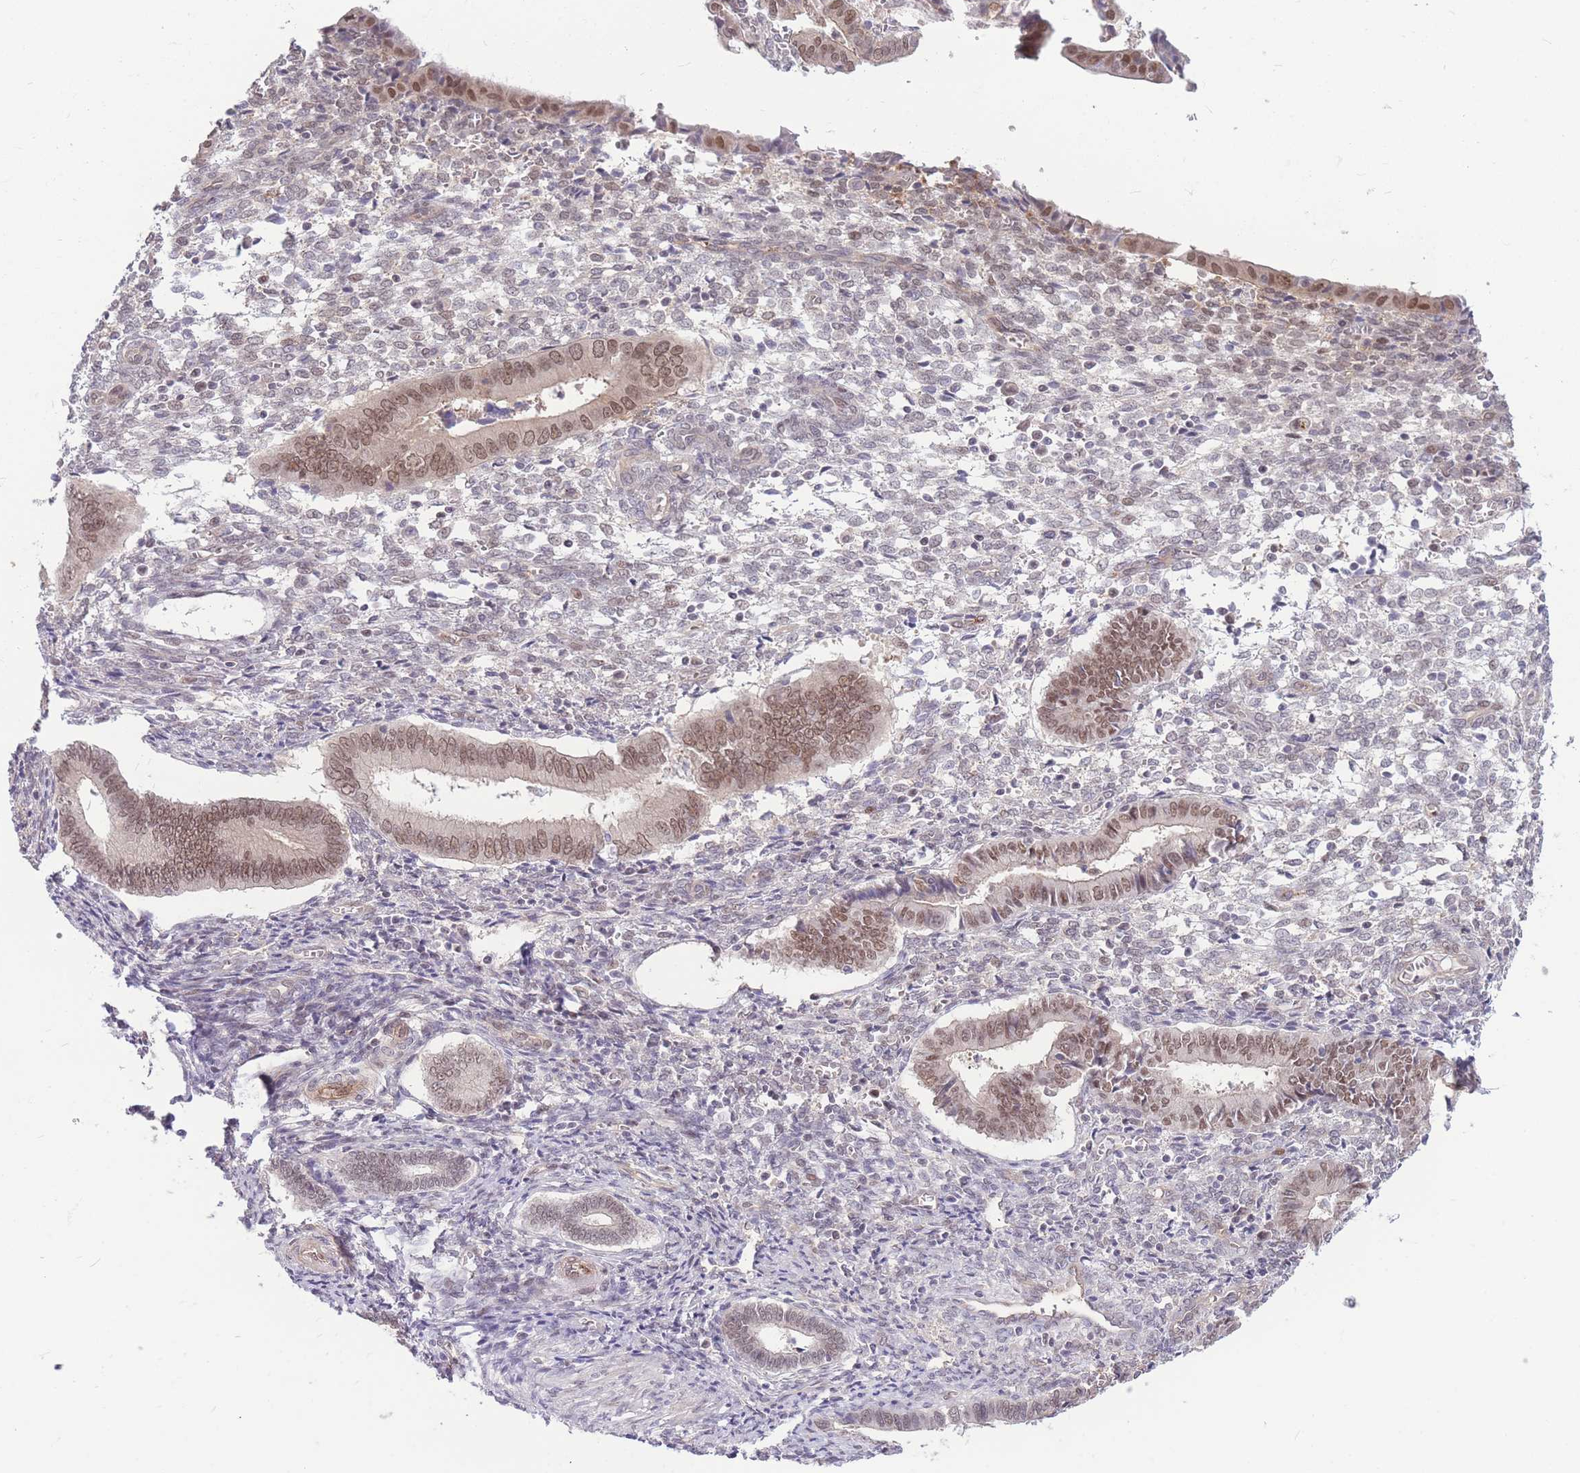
{"staining": {"intensity": "weak", "quantity": "<25%", "location": "nuclear"}, "tissue": "endometrium", "cell_type": "Cells in endometrial stroma", "image_type": "normal", "snomed": [{"axis": "morphology", "description": "Normal tissue, NOS"}, {"axis": "topography", "description": "Other"}, {"axis": "topography", "description": "Endometrium"}], "caption": "A micrograph of human endometrium is negative for staining in cells in endometrial stroma. The staining was performed using DAB (3,3'-diaminobenzidine) to visualize the protein expression in brown, while the nuclei were stained in blue with hematoxylin (Magnification: 20x).", "gene": "TCF20", "patient": {"sex": "female", "age": 44}}